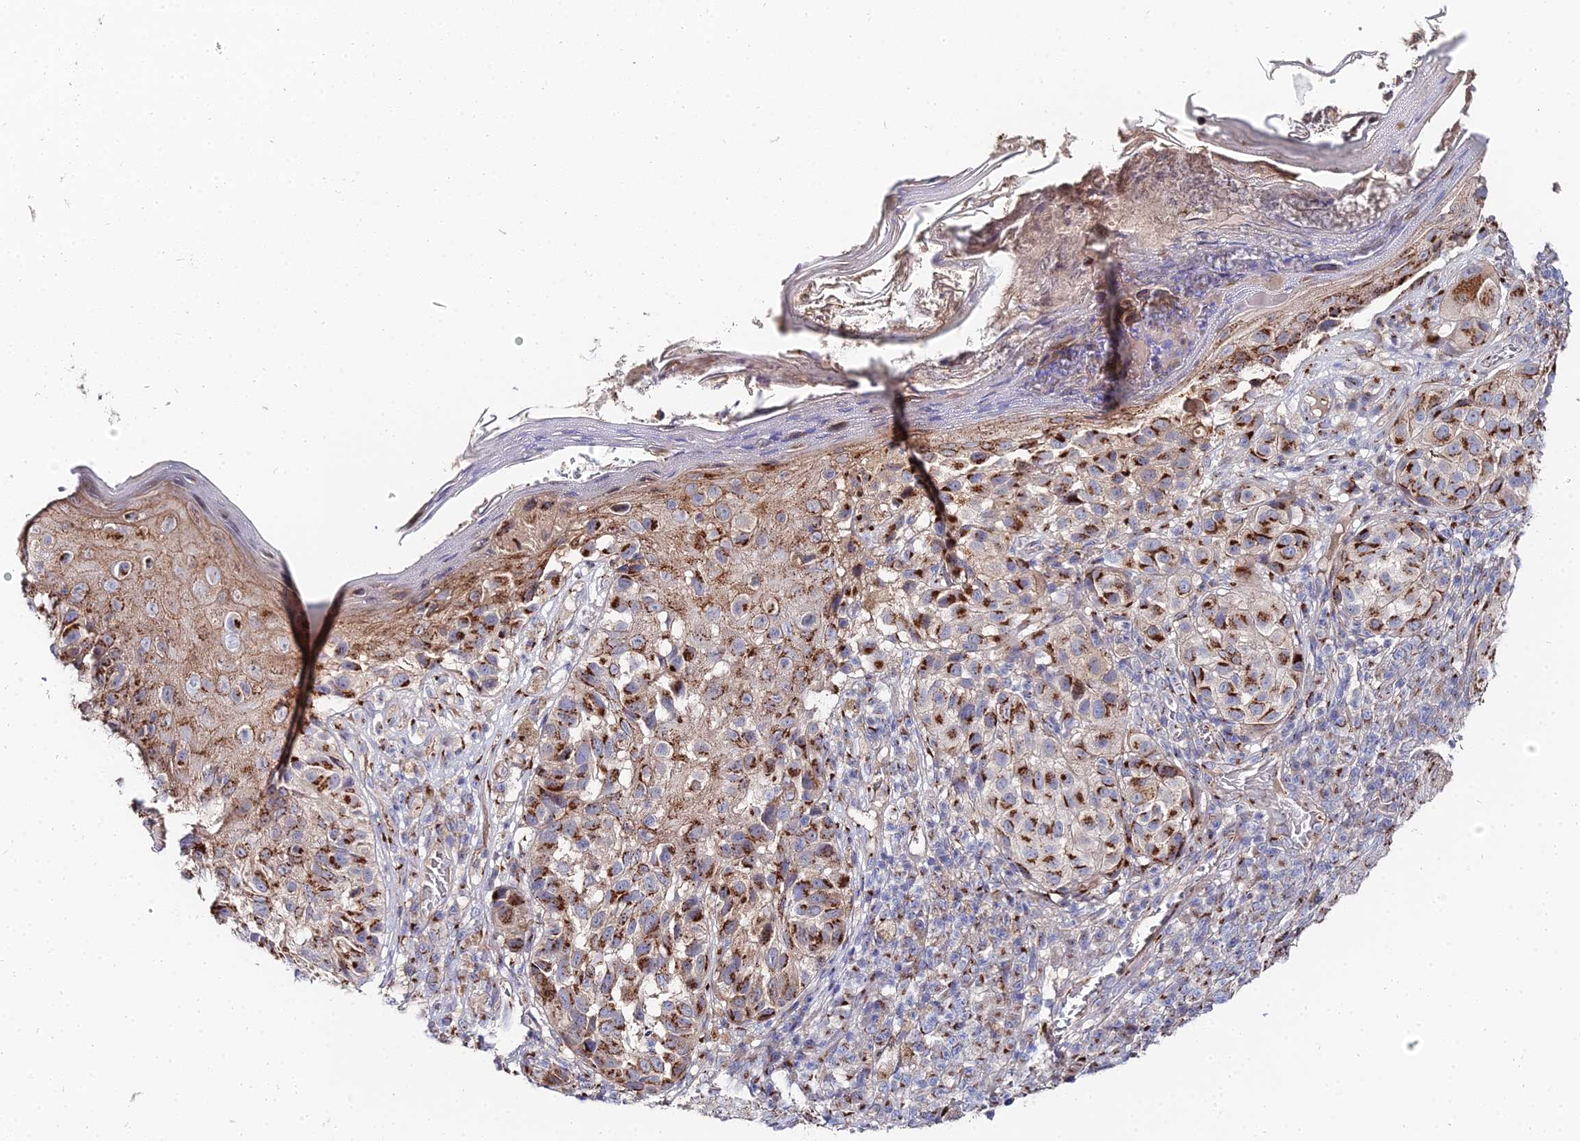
{"staining": {"intensity": "moderate", "quantity": ">75%", "location": "cytoplasmic/membranous"}, "tissue": "melanoma", "cell_type": "Tumor cells", "image_type": "cancer", "snomed": [{"axis": "morphology", "description": "Malignant melanoma, NOS"}, {"axis": "topography", "description": "Skin"}], "caption": "This image exhibits melanoma stained with IHC to label a protein in brown. The cytoplasmic/membranous of tumor cells show moderate positivity for the protein. Nuclei are counter-stained blue.", "gene": "BORCS8", "patient": {"sex": "male", "age": 38}}